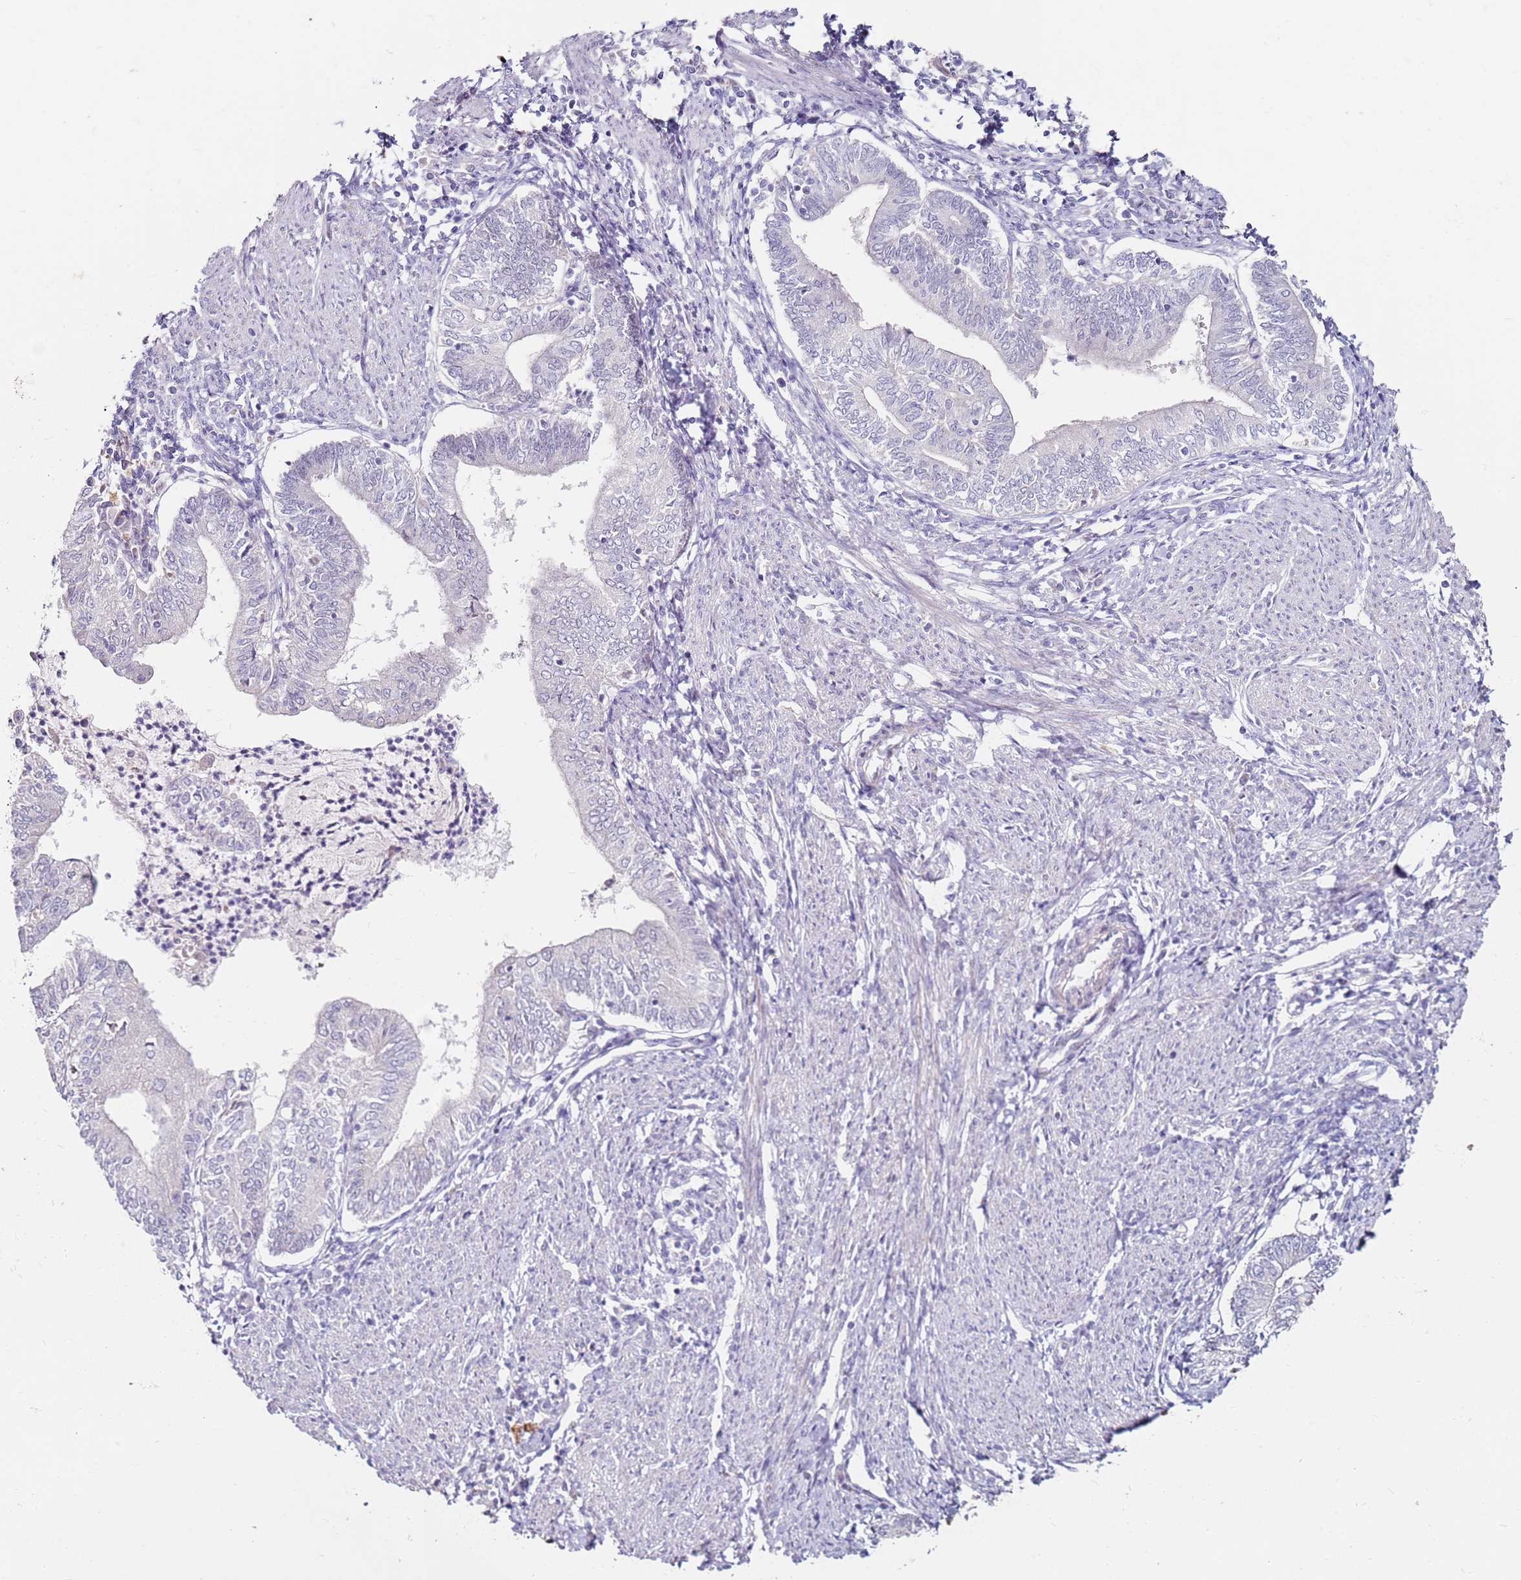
{"staining": {"intensity": "negative", "quantity": "none", "location": "none"}, "tissue": "endometrial cancer", "cell_type": "Tumor cells", "image_type": "cancer", "snomed": [{"axis": "morphology", "description": "Adenocarcinoma, NOS"}, {"axis": "topography", "description": "Endometrium"}], "caption": "This is an immunohistochemistry (IHC) histopathology image of endometrial cancer (adenocarcinoma). There is no positivity in tumor cells.", "gene": "RARS2", "patient": {"sex": "female", "age": 66}}